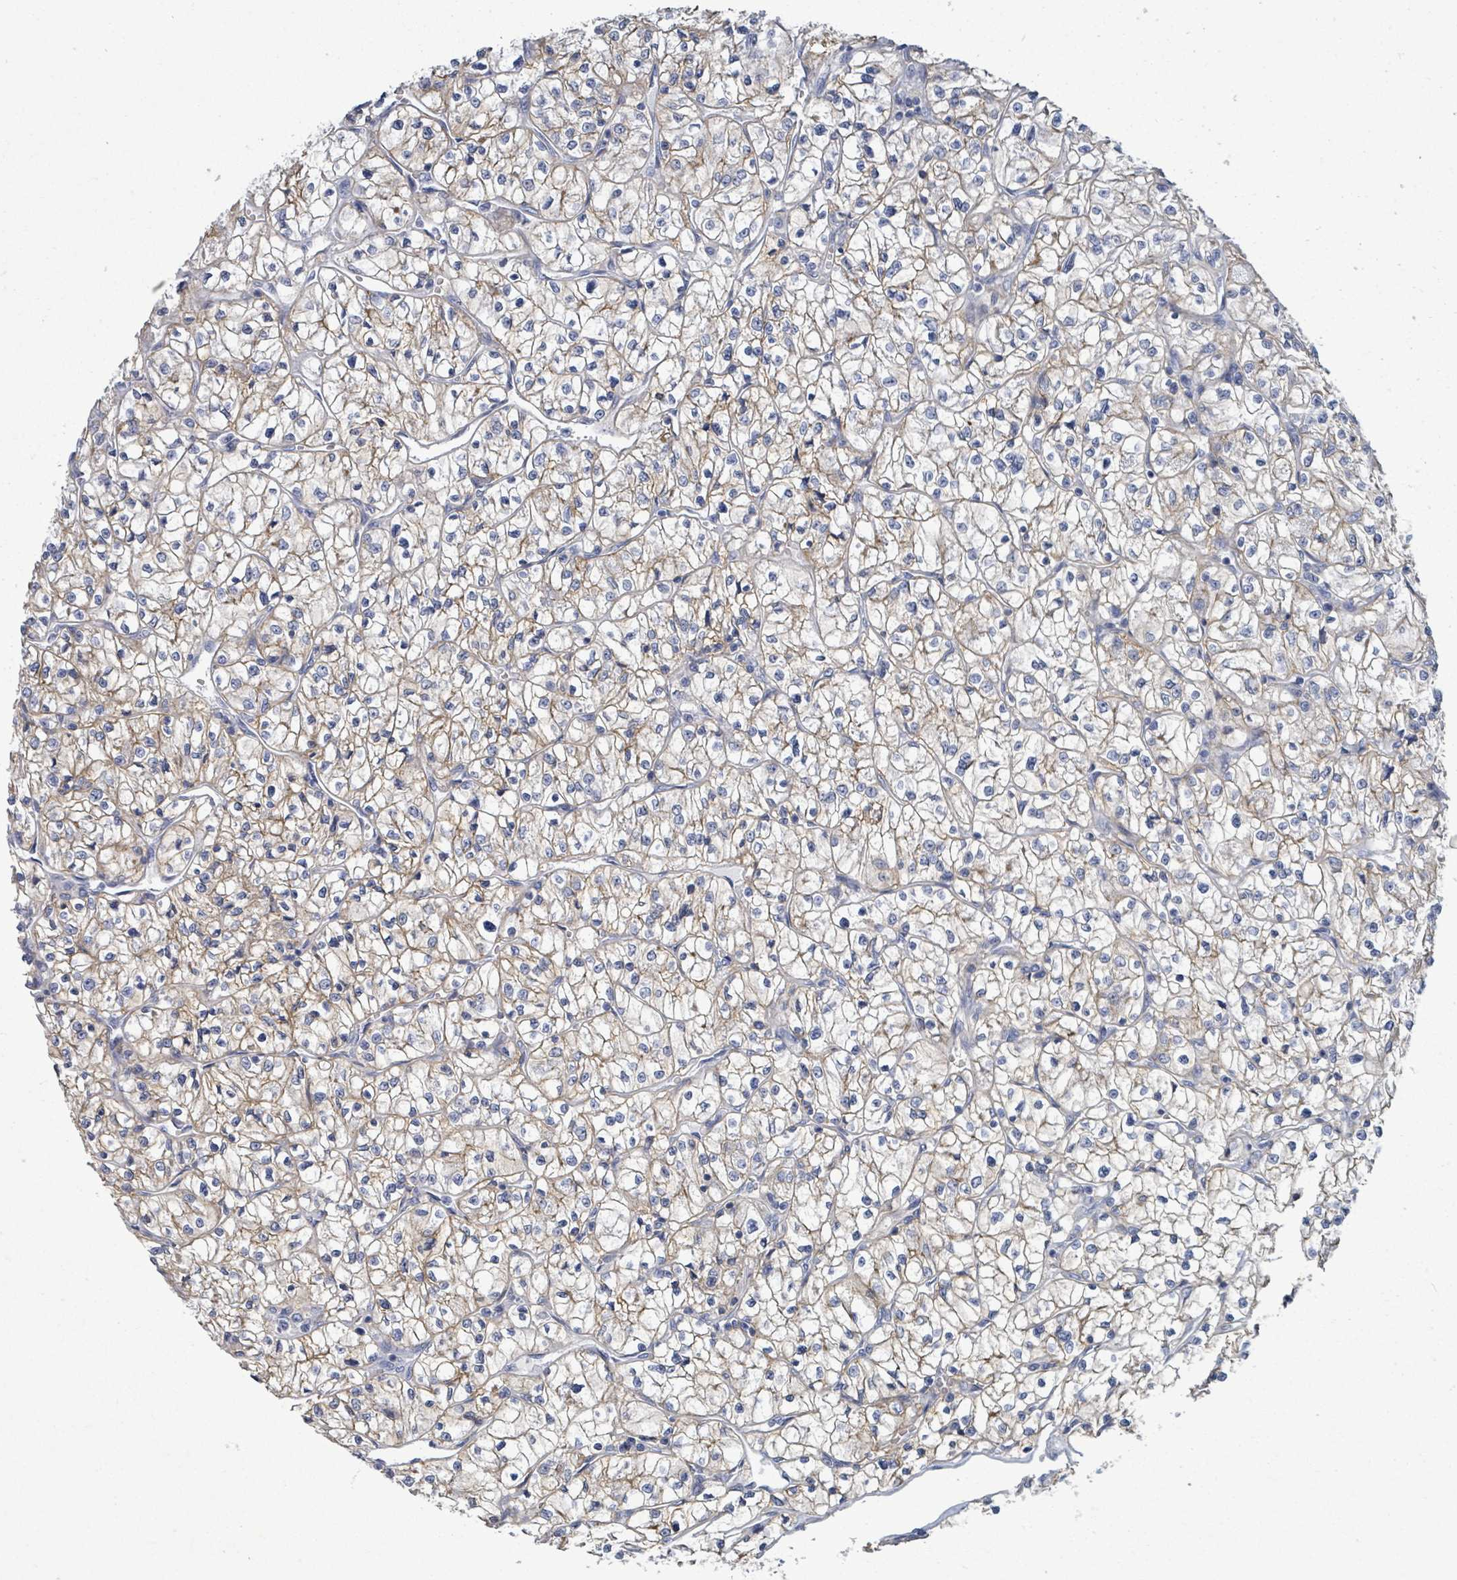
{"staining": {"intensity": "moderate", "quantity": ">75%", "location": "cytoplasmic/membranous"}, "tissue": "renal cancer", "cell_type": "Tumor cells", "image_type": "cancer", "snomed": [{"axis": "morphology", "description": "Adenocarcinoma, NOS"}, {"axis": "topography", "description": "Kidney"}], "caption": "Immunohistochemistry histopathology image of neoplastic tissue: human adenocarcinoma (renal) stained using IHC displays medium levels of moderate protein expression localized specifically in the cytoplasmic/membranous of tumor cells, appearing as a cytoplasmic/membranous brown color.", "gene": "BSG", "patient": {"sex": "female", "age": 64}}